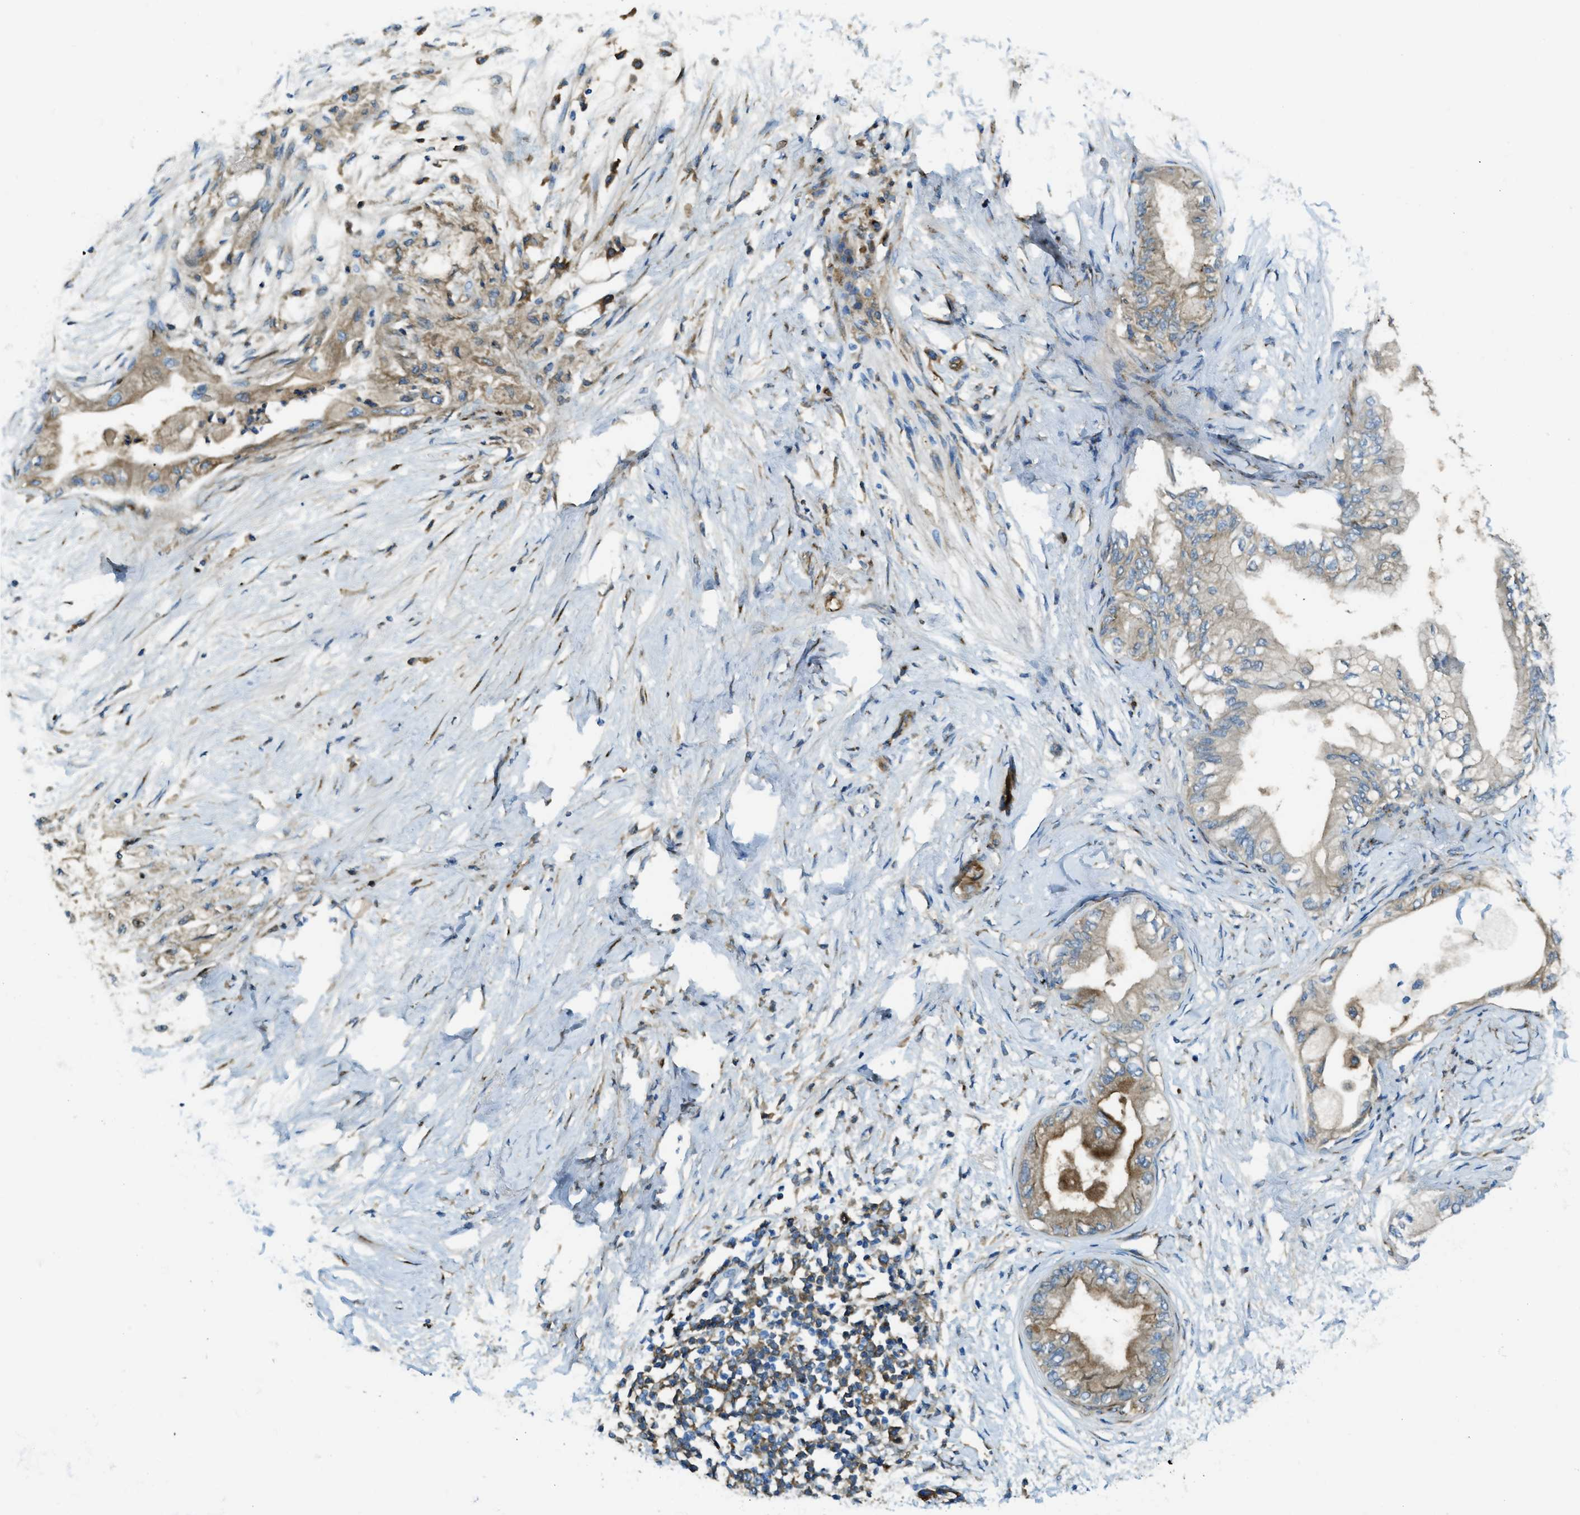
{"staining": {"intensity": "weak", "quantity": ">75%", "location": "cytoplasmic/membranous"}, "tissue": "pancreatic cancer", "cell_type": "Tumor cells", "image_type": "cancer", "snomed": [{"axis": "morphology", "description": "Normal tissue, NOS"}, {"axis": "morphology", "description": "Adenocarcinoma, NOS"}, {"axis": "topography", "description": "Pancreas"}, {"axis": "topography", "description": "Duodenum"}], "caption": "A high-resolution photomicrograph shows immunohistochemistry (IHC) staining of pancreatic cancer (adenocarcinoma), which displays weak cytoplasmic/membranous positivity in about >75% of tumor cells.", "gene": "TRIM59", "patient": {"sex": "female", "age": 60}}